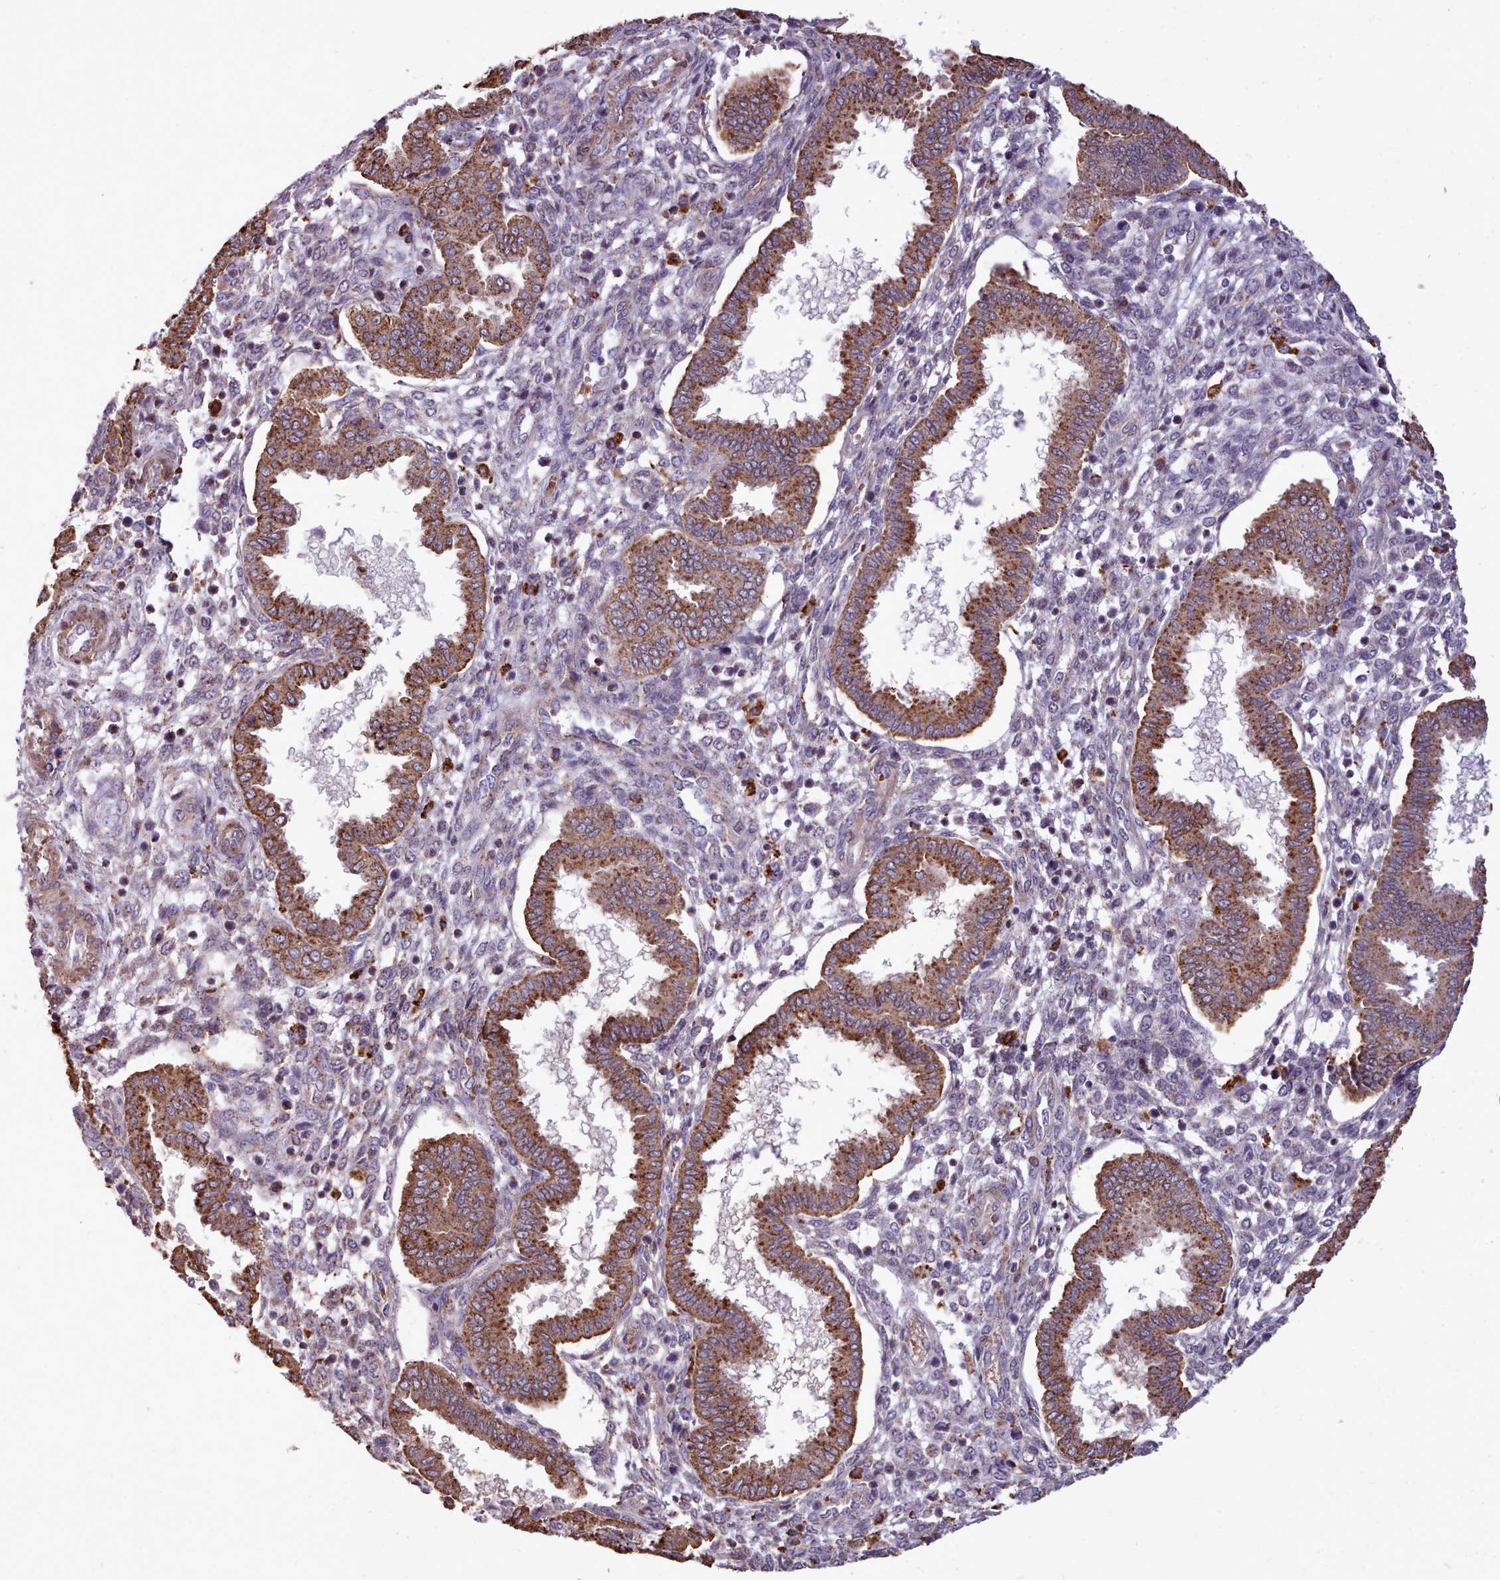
{"staining": {"intensity": "moderate", "quantity": "25%-75%", "location": "cytoplasmic/membranous"}, "tissue": "endometrium", "cell_type": "Cells in endometrial stroma", "image_type": "normal", "snomed": [{"axis": "morphology", "description": "Normal tissue, NOS"}, {"axis": "topography", "description": "Endometrium"}], "caption": "Immunohistochemical staining of unremarkable endometrium exhibits medium levels of moderate cytoplasmic/membranous positivity in approximately 25%-75% of cells in endometrial stroma.", "gene": "PACSIN3", "patient": {"sex": "female", "age": 24}}